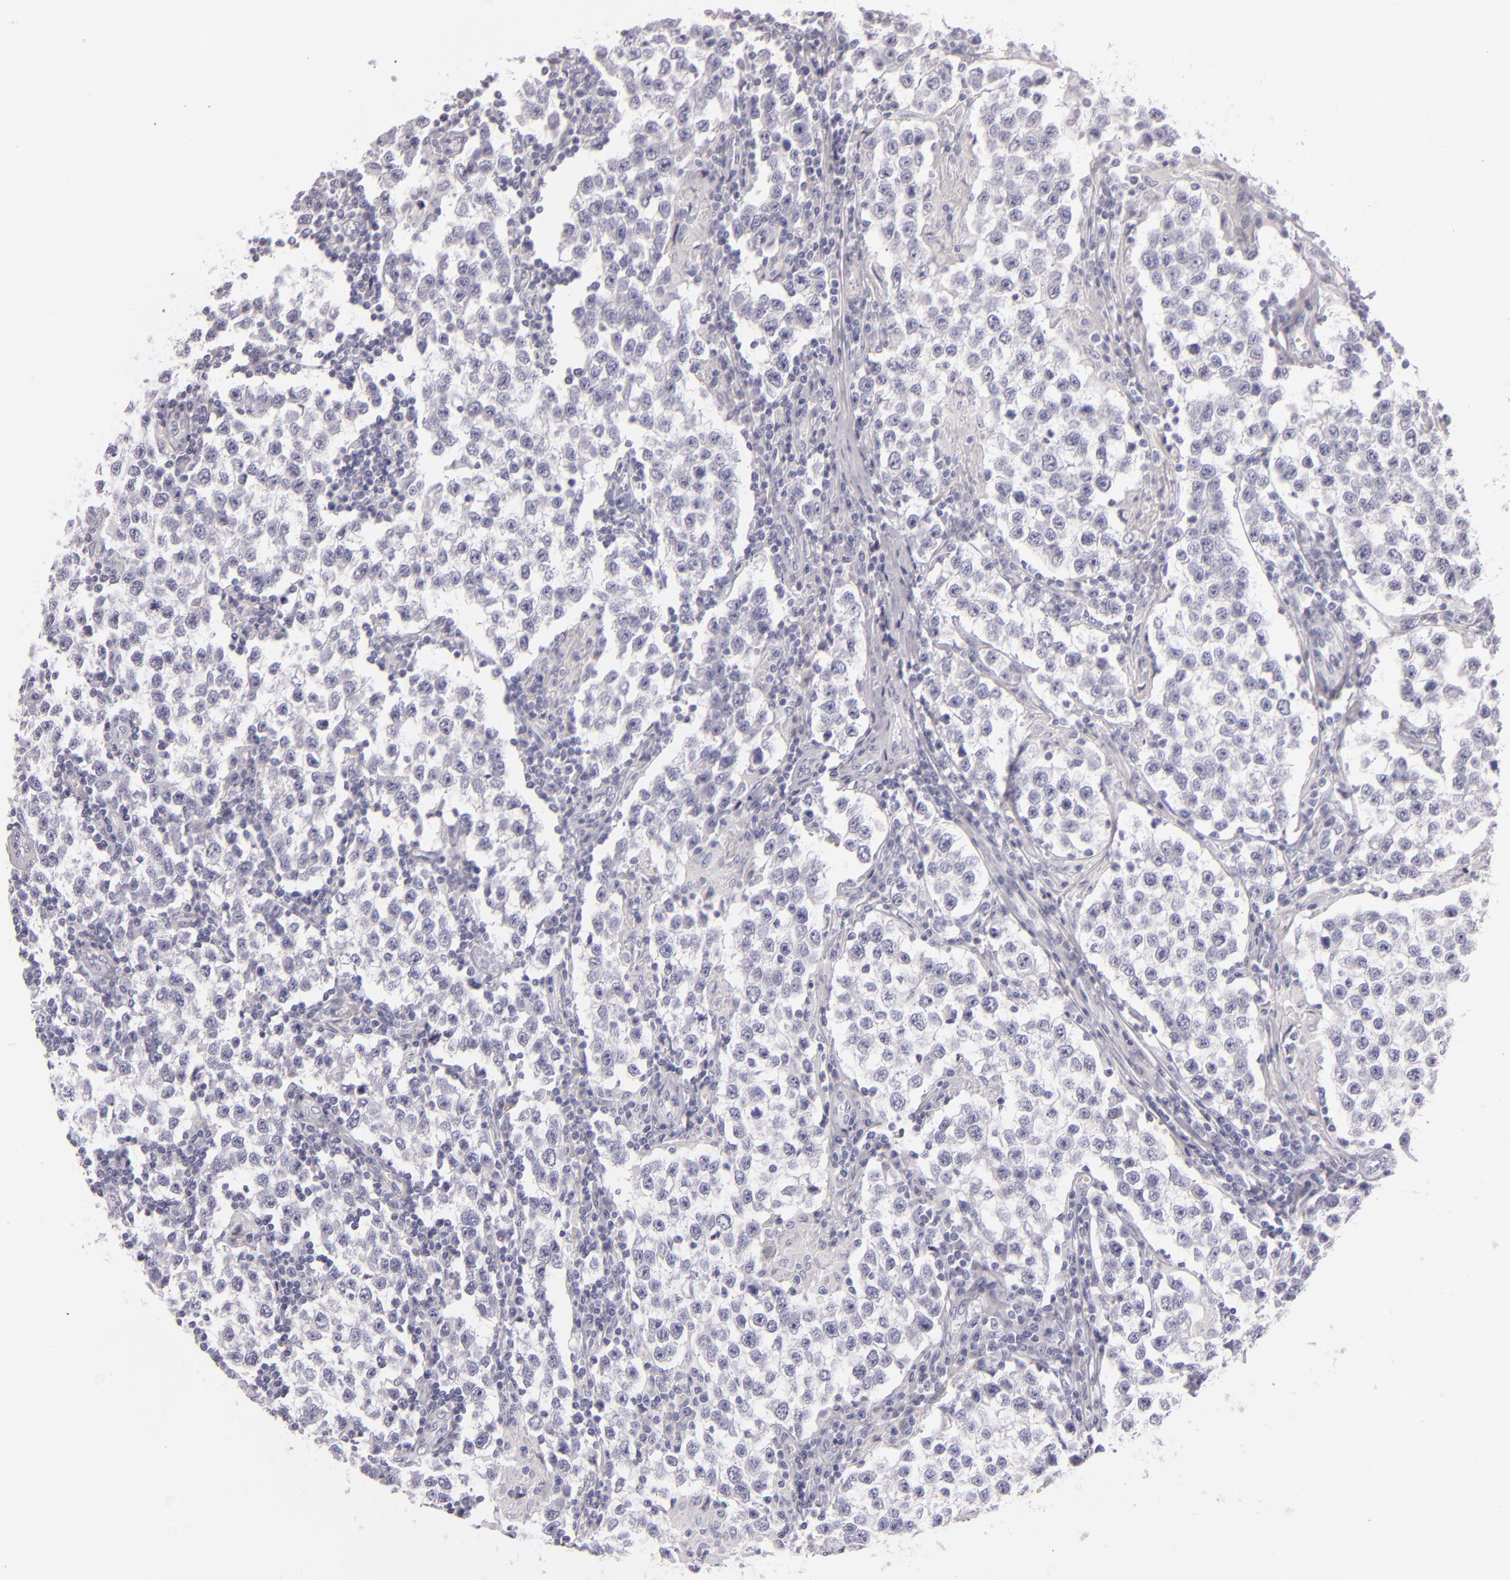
{"staining": {"intensity": "negative", "quantity": "none", "location": "none"}, "tissue": "testis cancer", "cell_type": "Tumor cells", "image_type": "cancer", "snomed": [{"axis": "morphology", "description": "Seminoma, NOS"}, {"axis": "topography", "description": "Testis"}], "caption": "IHC of seminoma (testis) exhibits no staining in tumor cells.", "gene": "TPSD1", "patient": {"sex": "male", "age": 36}}